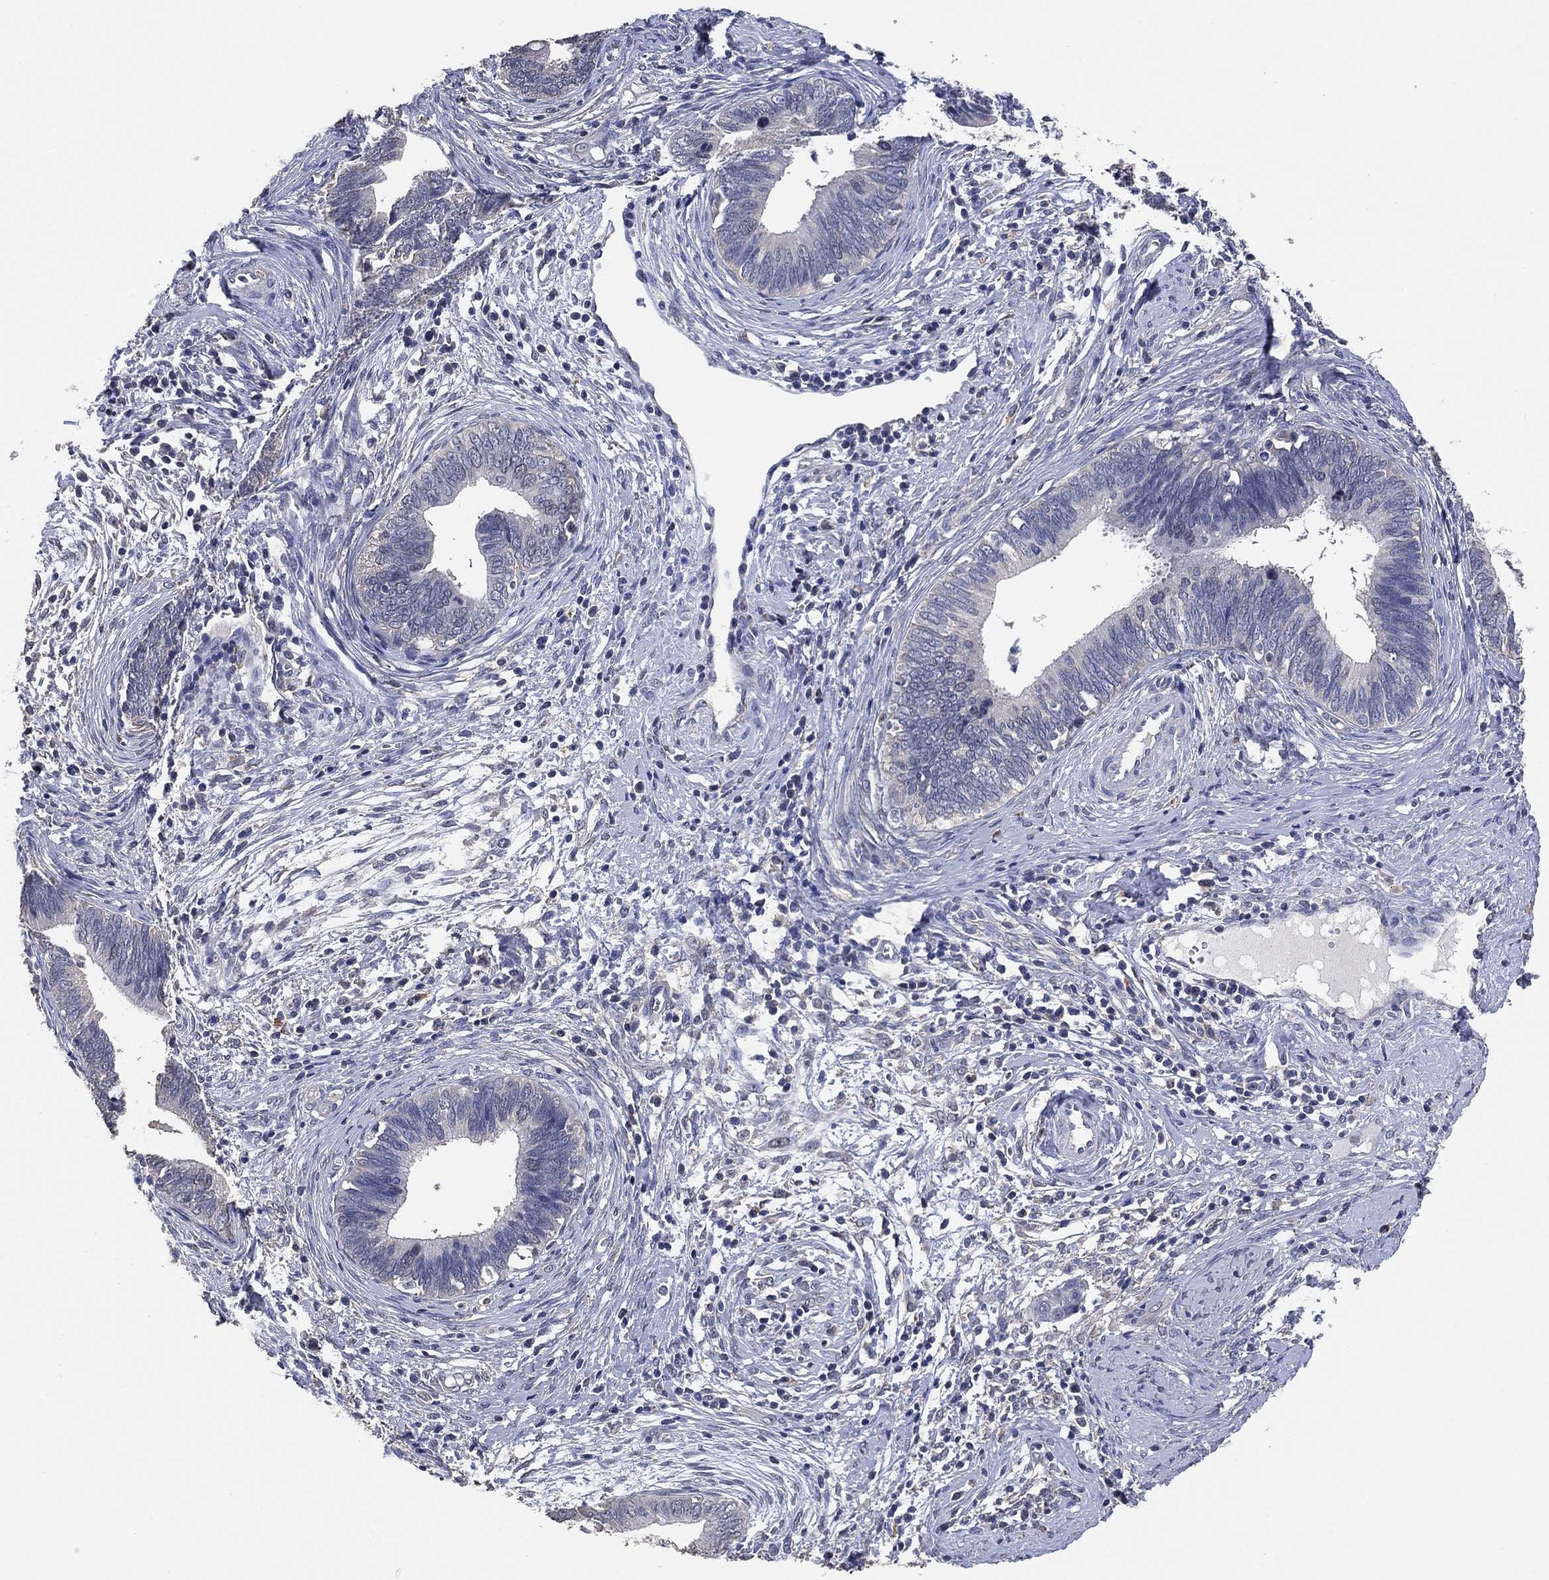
{"staining": {"intensity": "negative", "quantity": "none", "location": "none"}, "tissue": "cervical cancer", "cell_type": "Tumor cells", "image_type": "cancer", "snomed": [{"axis": "morphology", "description": "Adenocarcinoma, NOS"}, {"axis": "topography", "description": "Cervix"}], "caption": "Immunohistochemistry of cervical adenocarcinoma shows no positivity in tumor cells. Nuclei are stained in blue.", "gene": "KLK5", "patient": {"sex": "female", "age": 42}}